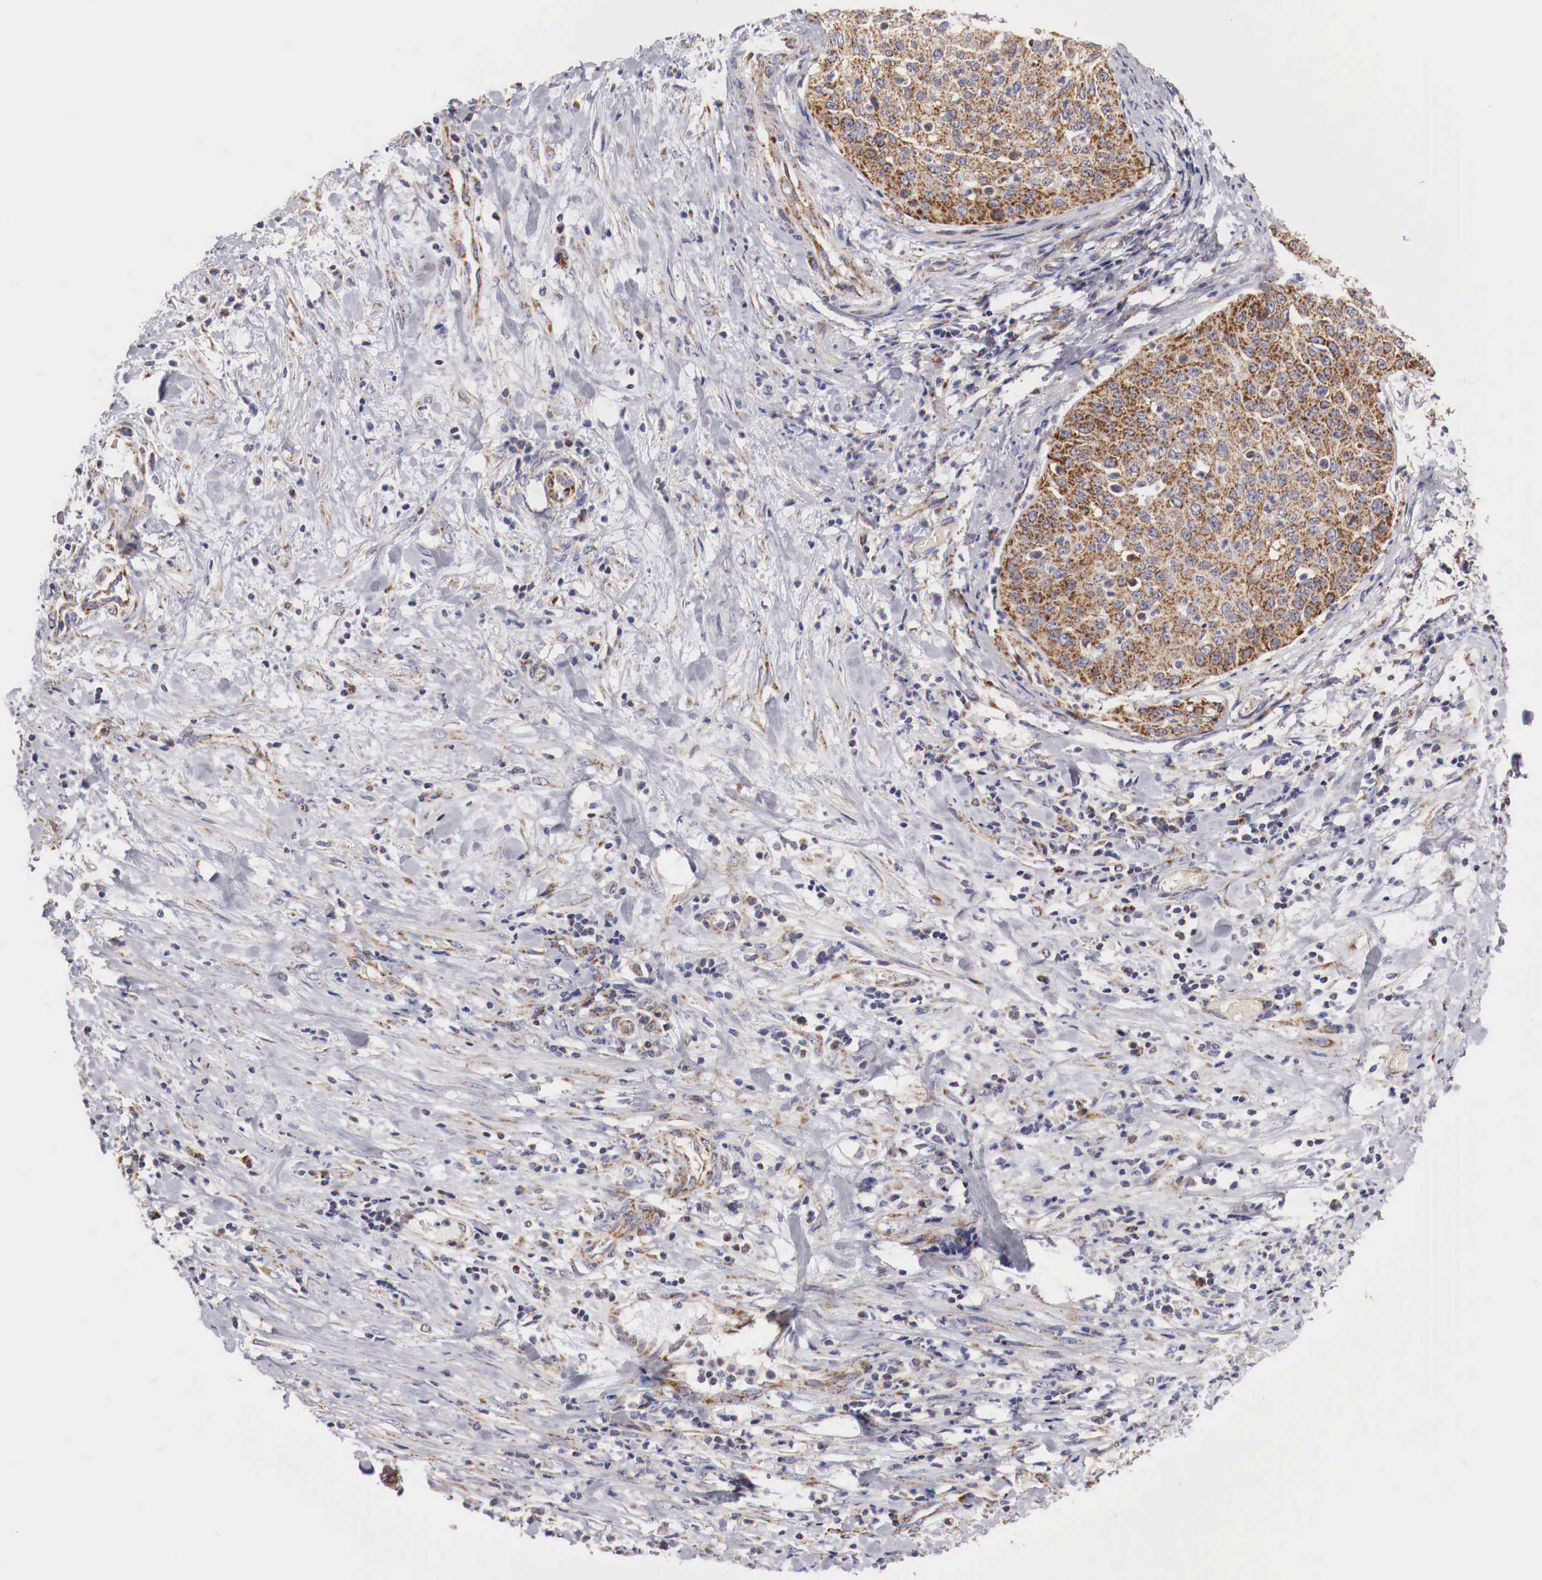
{"staining": {"intensity": "strong", "quantity": ">75%", "location": "cytoplasmic/membranous"}, "tissue": "cervical cancer", "cell_type": "Tumor cells", "image_type": "cancer", "snomed": [{"axis": "morphology", "description": "Squamous cell carcinoma, NOS"}, {"axis": "topography", "description": "Cervix"}], "caption": "DAB immunohistochemical staining of squamous cell carcinoma (cervical) displays strong cytoplasmic/membranous protein expression in approximately >75% of tumor cells.", "gene": "XPNPEP3", "patient": {"sex": "female", "age": 41}}